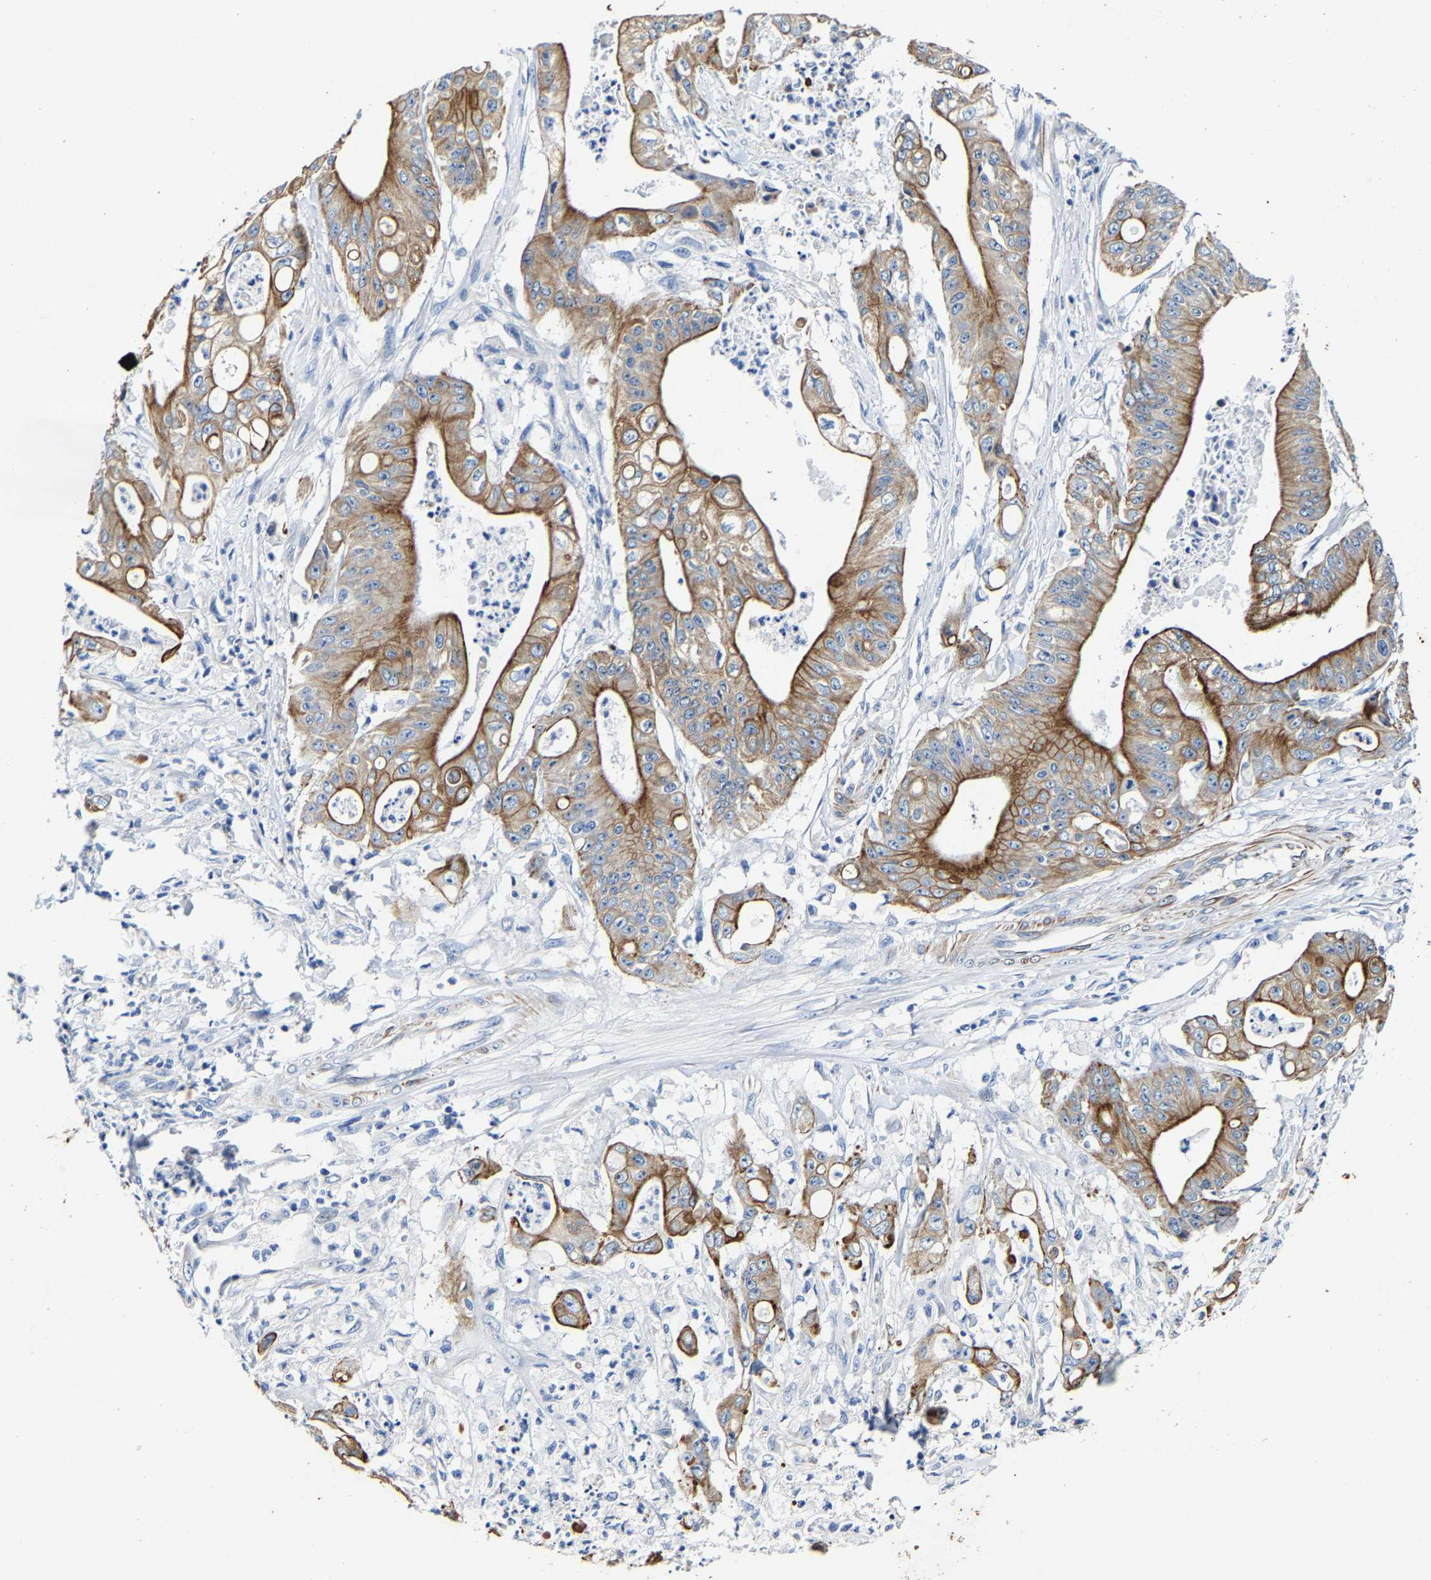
{"staining": {"intensity": "strong", "quantity": ">75%", "location": "cytoplasmic/membranous"}, "tissue": "pancreatic cancer", "cell_type": "Tumor cells", "image_type": "cancer", "snomed": [{"axis": "morphology", "description": "Normal tissue, NOS"}, {"axis": "topography", "description": "Lymph node"}], "caption": "Brown immunohistochemical staining in human pancreatic cancer reveals strong cytoplasmic/membranous positivity in about >75% of tumor cells. The protein of interest is shown in brown color, while the nuclei are stained blue.", "gene": "MMEL1", "patient": {"sex": "male", "age": 62}}